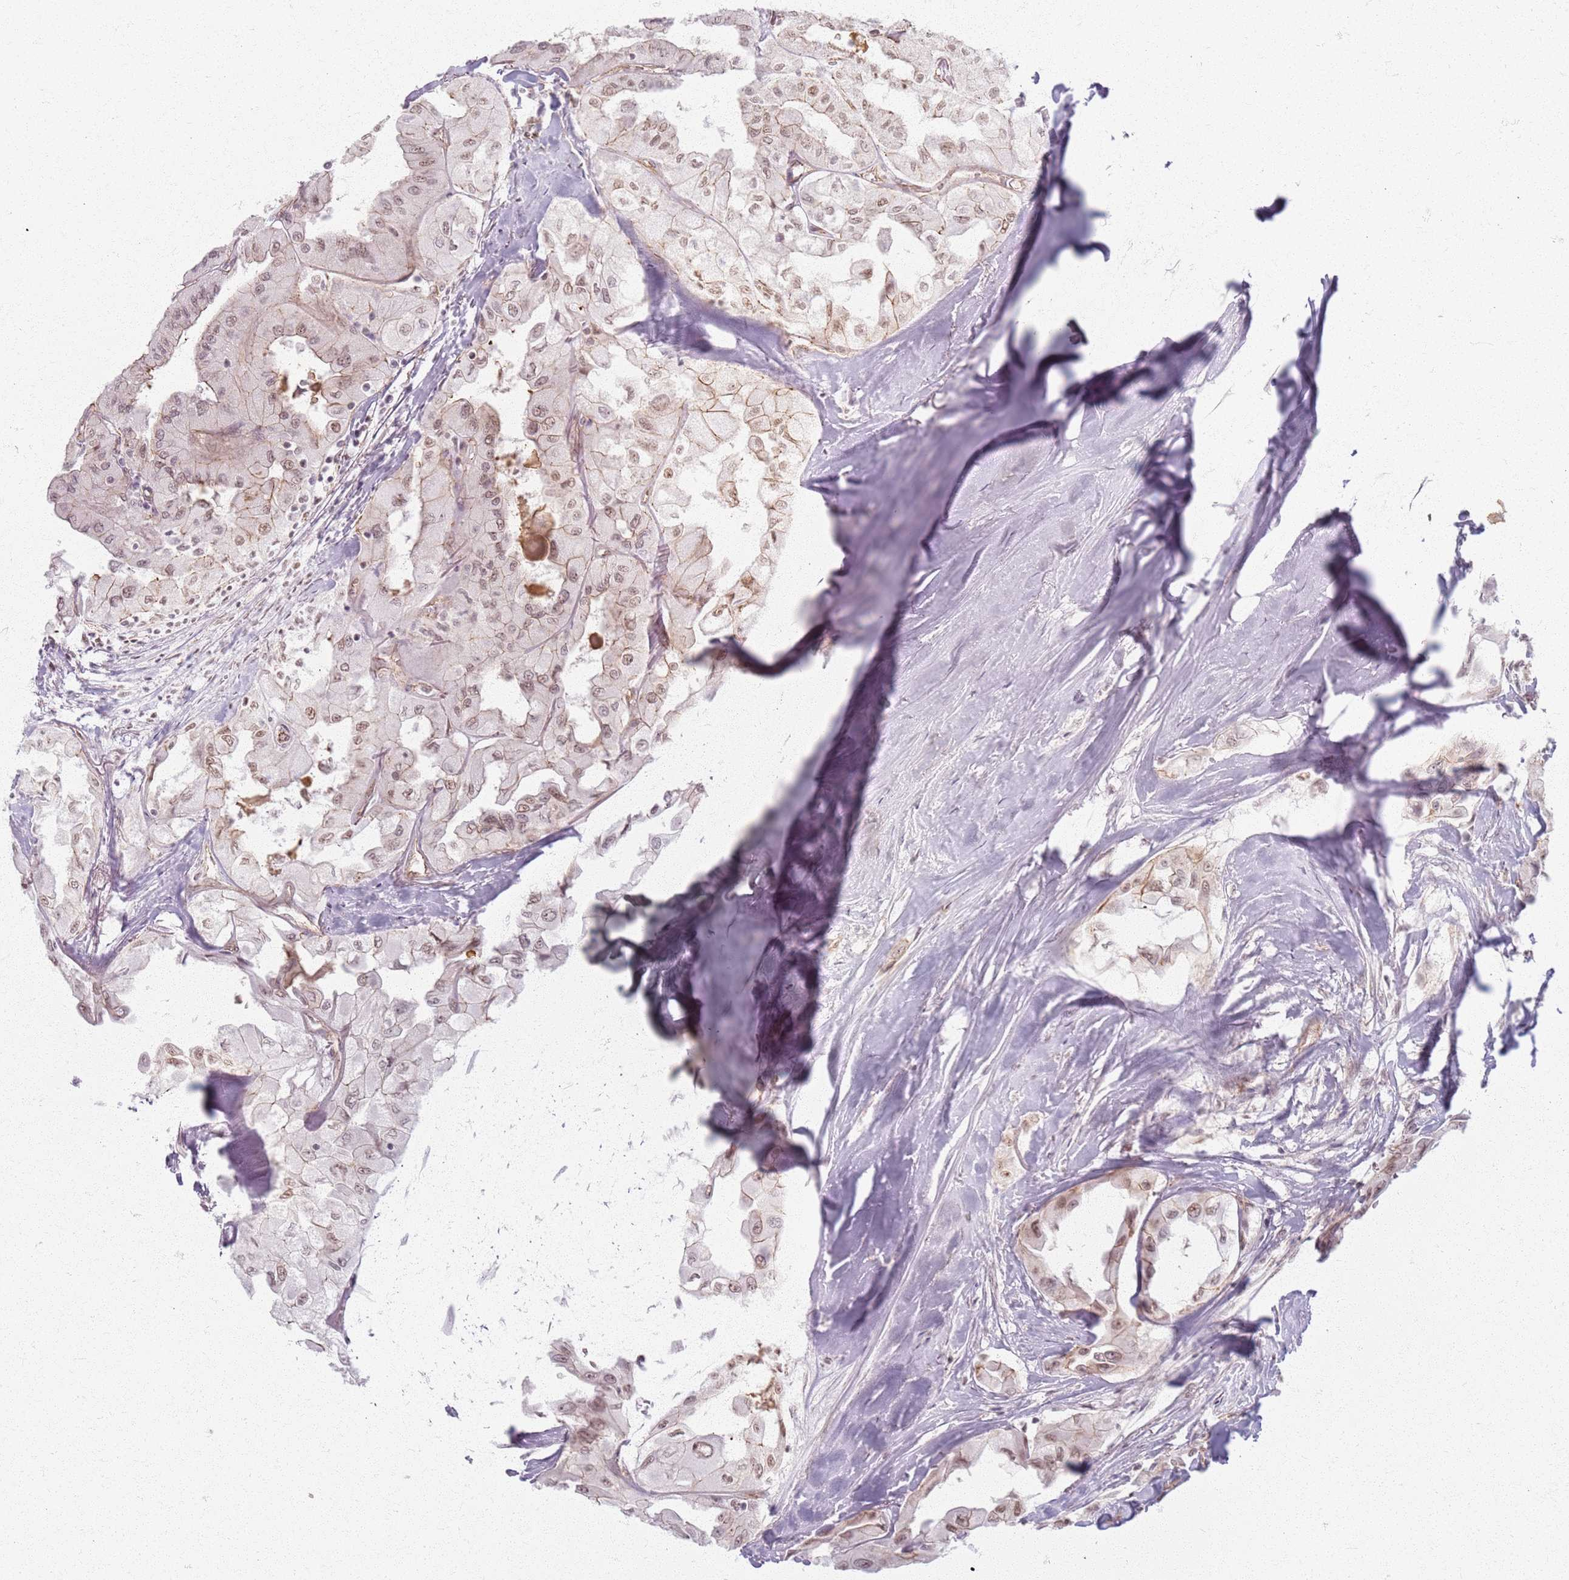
{"staining": {"intensity": "weak", "quantity": "25%-75%", "location": "nuclear"}, "tissue": "thyroid cancer", "cell_type": "Tumor cells", "image_type": "cancer", "snomed": [{"axis": "morphology", "description": "Normal tissue, NOS"}, {"axis": "morphology", "description": "Papillary adenocarcinoma, NOS"}, {"axis": "topography", "description": "Thyroid gland"}], "caption": "Brown immunohistochemical staining in thyroid cancer (papillary adenocarcinoma) demonstrates weak nuclear expression in about 25%-75% of tumor cells. (DAB IHC, brown staining for protein, blue staining for nuclei).", "gene": "KCNA5", "patient": {"sex": "female", "age": 59}}